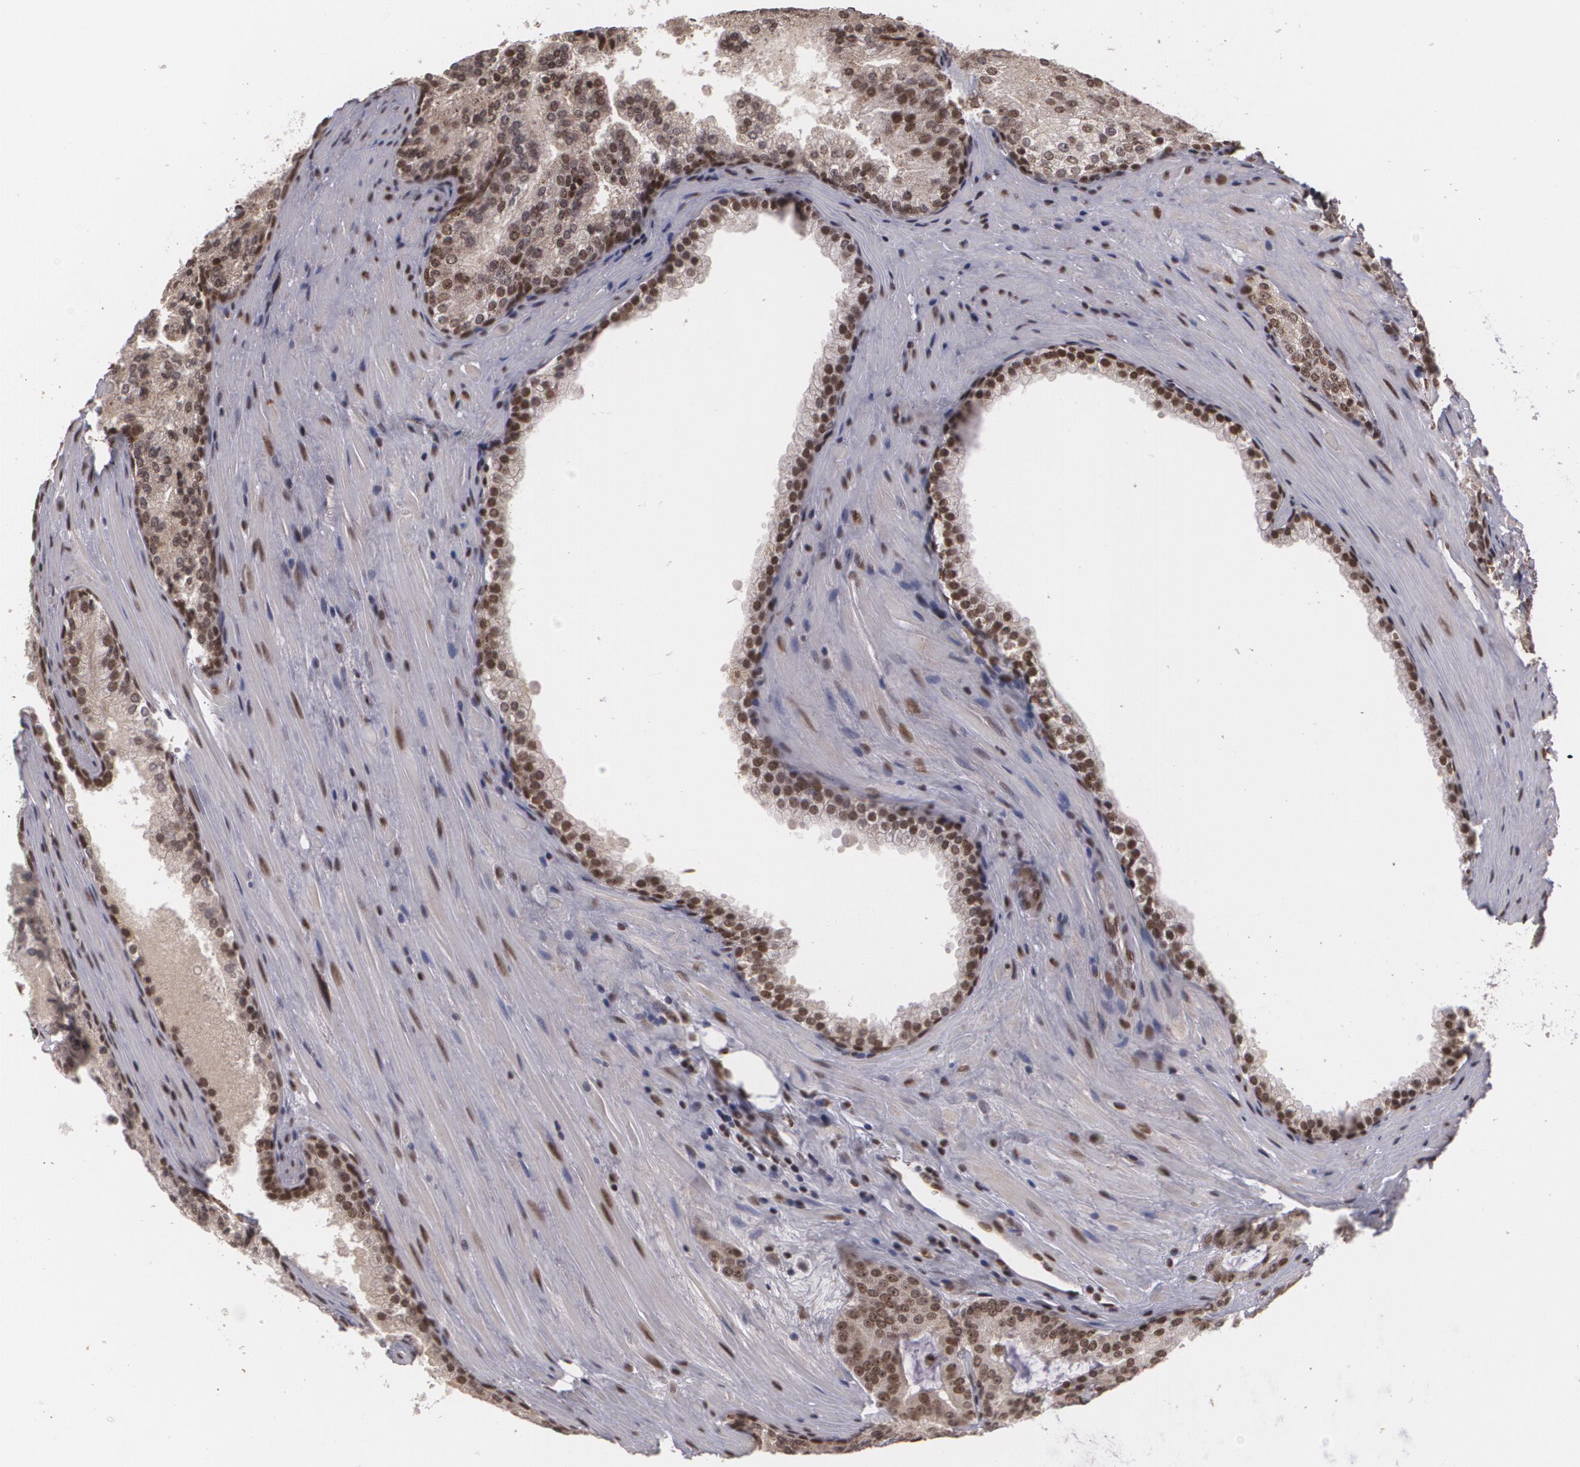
{"staining": {"intensity": "strong", "quantity": ">75%", "location": "nuclear"}, "tissue": "prostate cancer", "cell_type": "Tumor cells", "image_type": "cancer", "snomed": [{"axis": "morphology", "description": "Adenocarcinoma, Medium grade"}, {"axis": "topography", "description": "Prostate"}], "caption": "IHC (DAB (3,3'-diaminobenzidine)) staining of prostate cancer (adenocarcinoma (medium-grade)) shows strong nuclear protein positivity in about >75% of tumor cells.", "gene": "RXRB", "patient": {"sex": "male", "age": 72}}